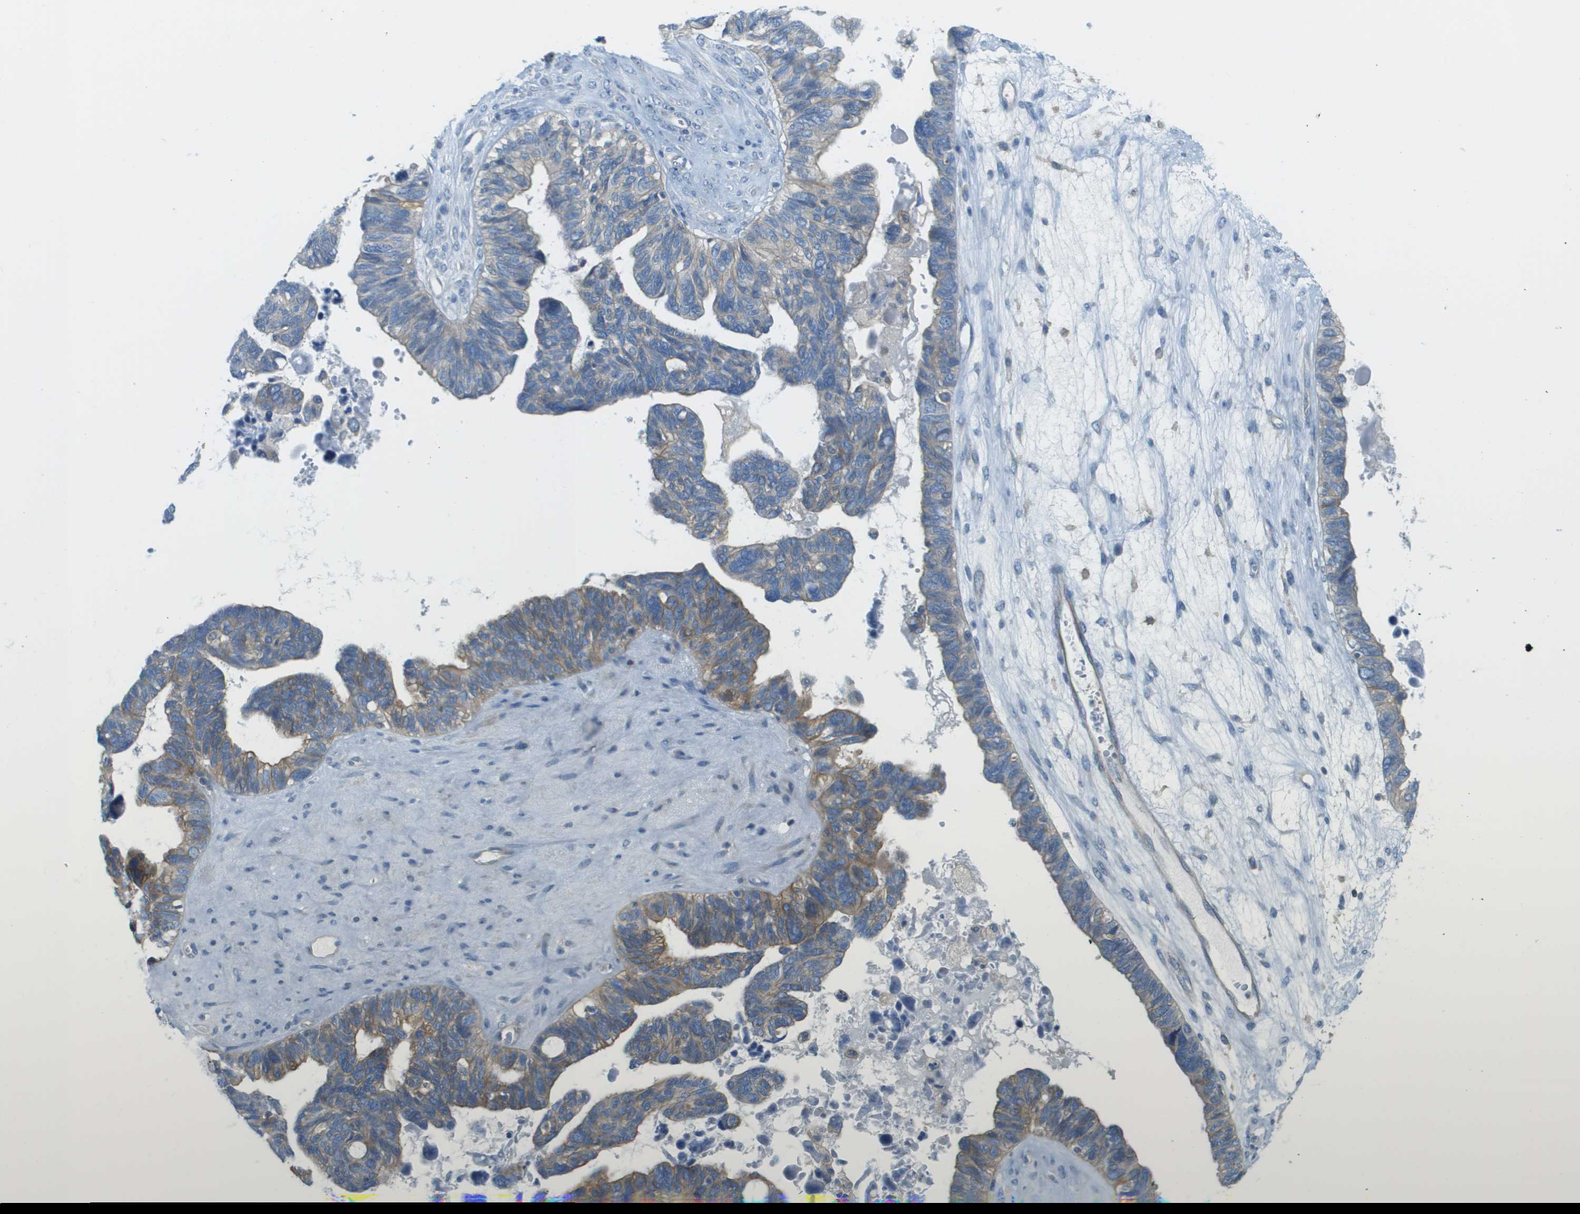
{"staining": {"intensity": "moderate", "quantity": "25%-75%", "location": "cytoplasmic/membranous"}, "tissue": "ovarian cancer", "cell_type": "Tumor cells", "image_type": "cancer", "snomed": [{"axis": "morphology", "description": "Cystadenocarcinoma, serous, NOS"}, {"axis": "topography", "description": "Ovary"}], "caption": "This micrograph exhibits ovarian cancer (serous cystadenocarcinoma) stained with IHC to label a protein in brown. The cytoplasmic/membranous of tumor cells show moderate positivity for the protein. Nuclei are counter-stained blue.", "gene": "DNAJB11", "patient": {"sex": "female", "age": 79}}